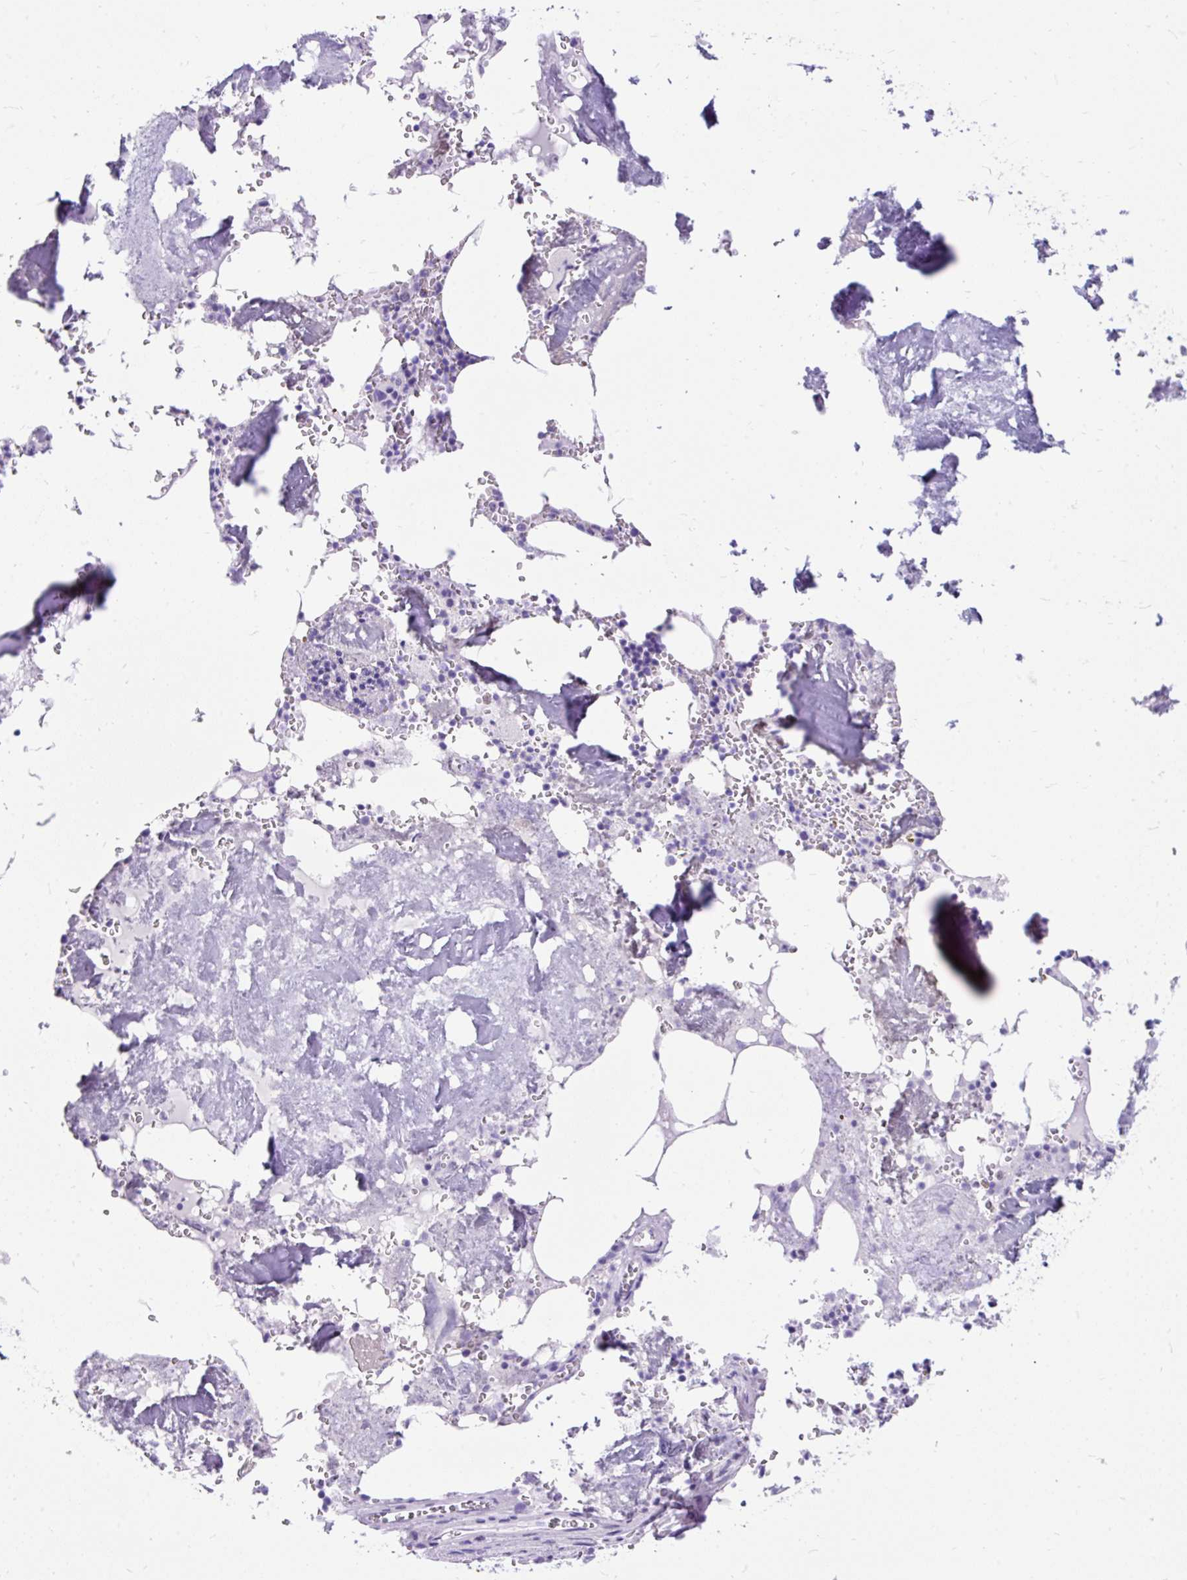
{"staining": {"intensity": "negative", "quantity": "none", "location": "none"}, "tissue": "bone marrow", "cell_type": "Hematopoietic cells", "image_type": "normal", "snomed": [{"axis": "morphology", "description": "Normal tissue, NOS"}, {"axis": "topography", "description": "Bone marrow"}], "caption": "DAB immunohistochemical staining of unremarkable human bone marrow shows no significant staining in hematopoietic cells. (Stains: DAB immunohistochemistry with hematoxylin counter stain, Microscopy: brightfield microscopy at high magnification).", "gene": "SCGB1A1", "patient": {"sex": "male", "age": 54}}